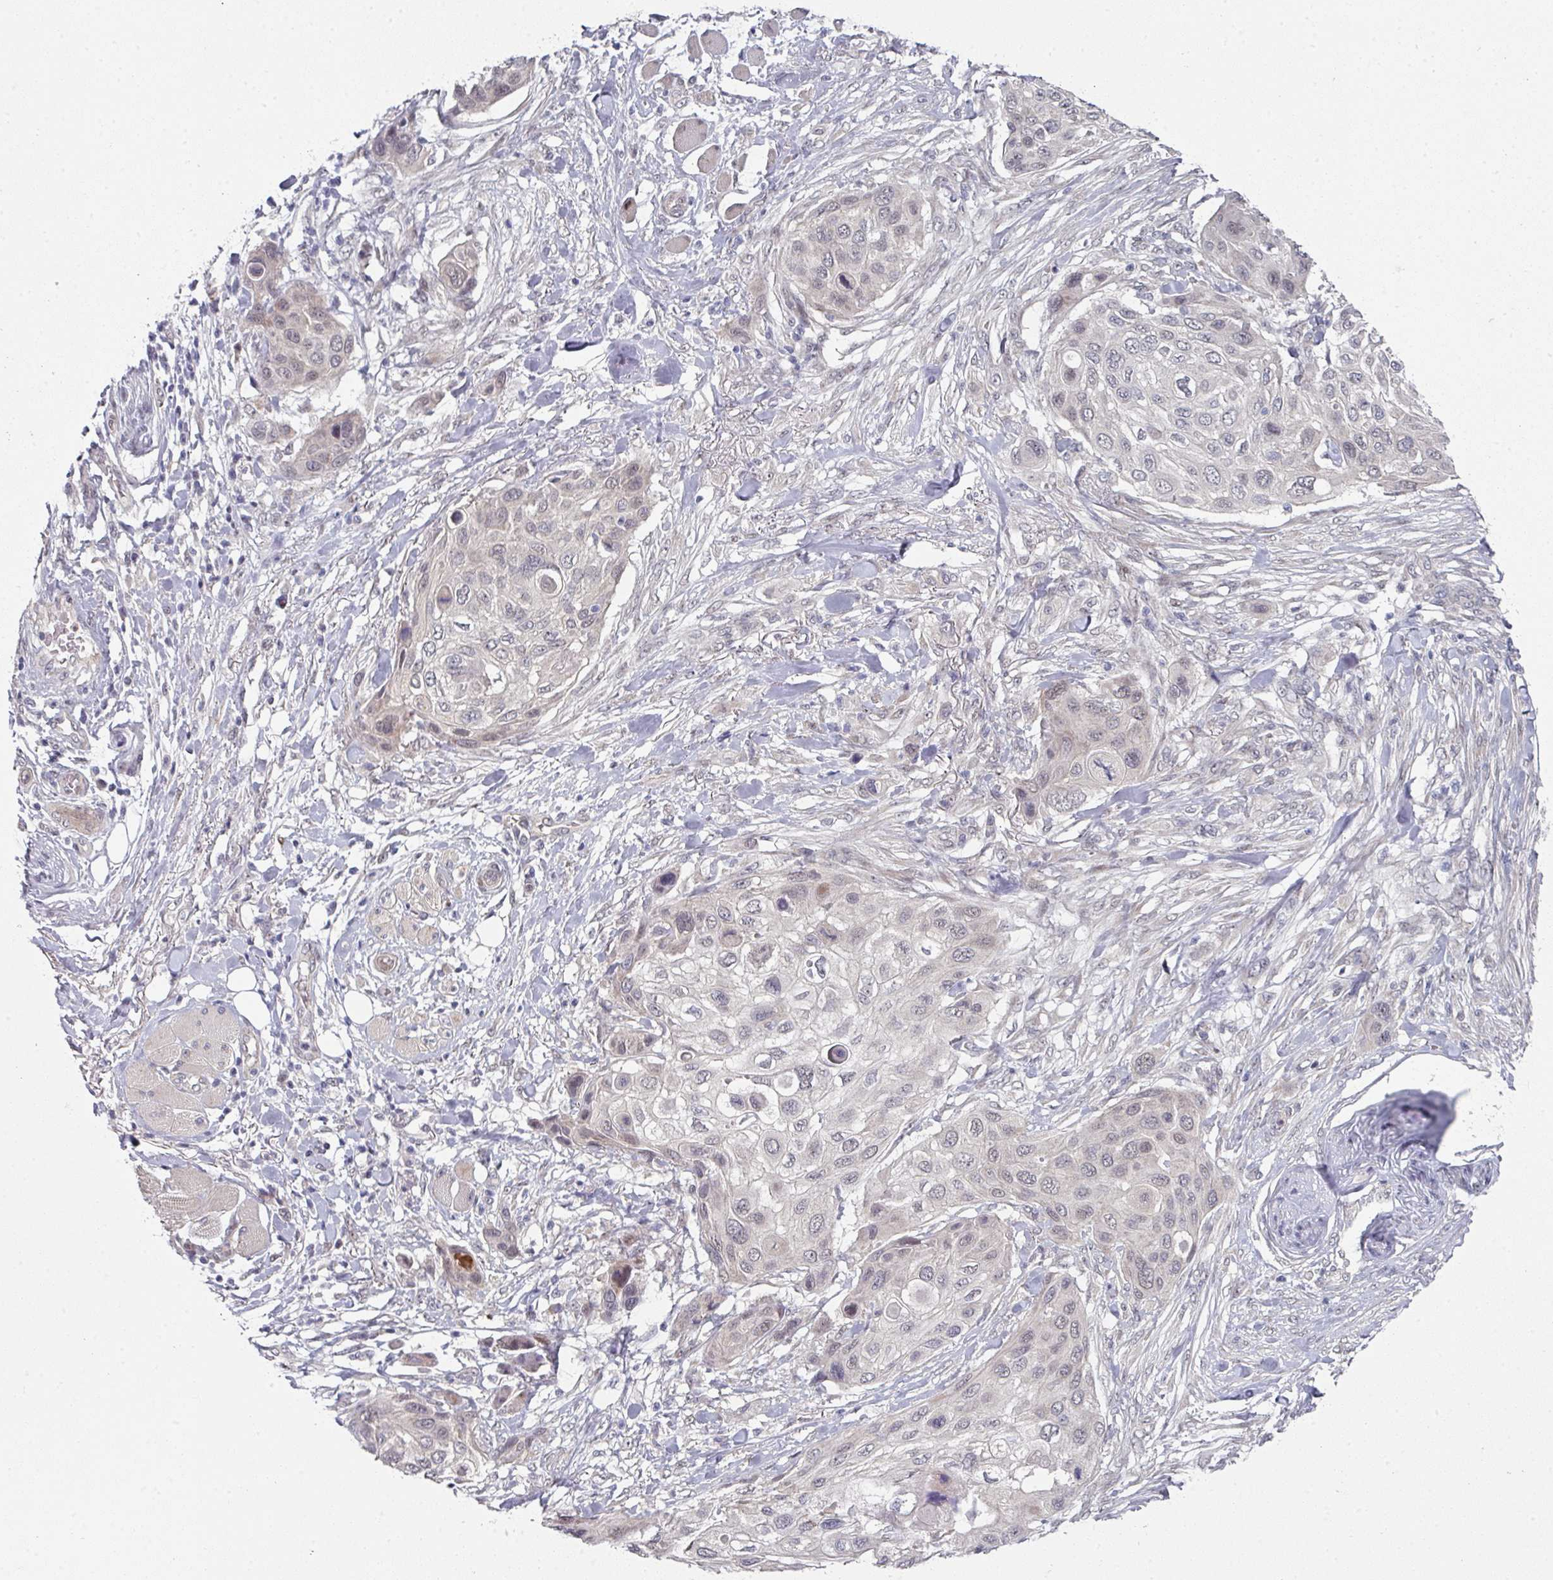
{"staining": {"intensity": "negative", "quantity": "none", "location": "none"}, "tissue": "skin cancer", "cell_type": "Tumor cells", "image_type": "cancer", "snomed": [{"axis": "morphology", "description": "Squamous cell carcinoma, NOS"}, {"axis": "topography", "description": "Skin"}], "caption": "High power microscopy image of an IHC micrograph of skin squamous cell carcinoma, revealing no significant positivity in tumor cells.", "gene": "TMCC1", "patient": {"sex": "female", "age": 87}}